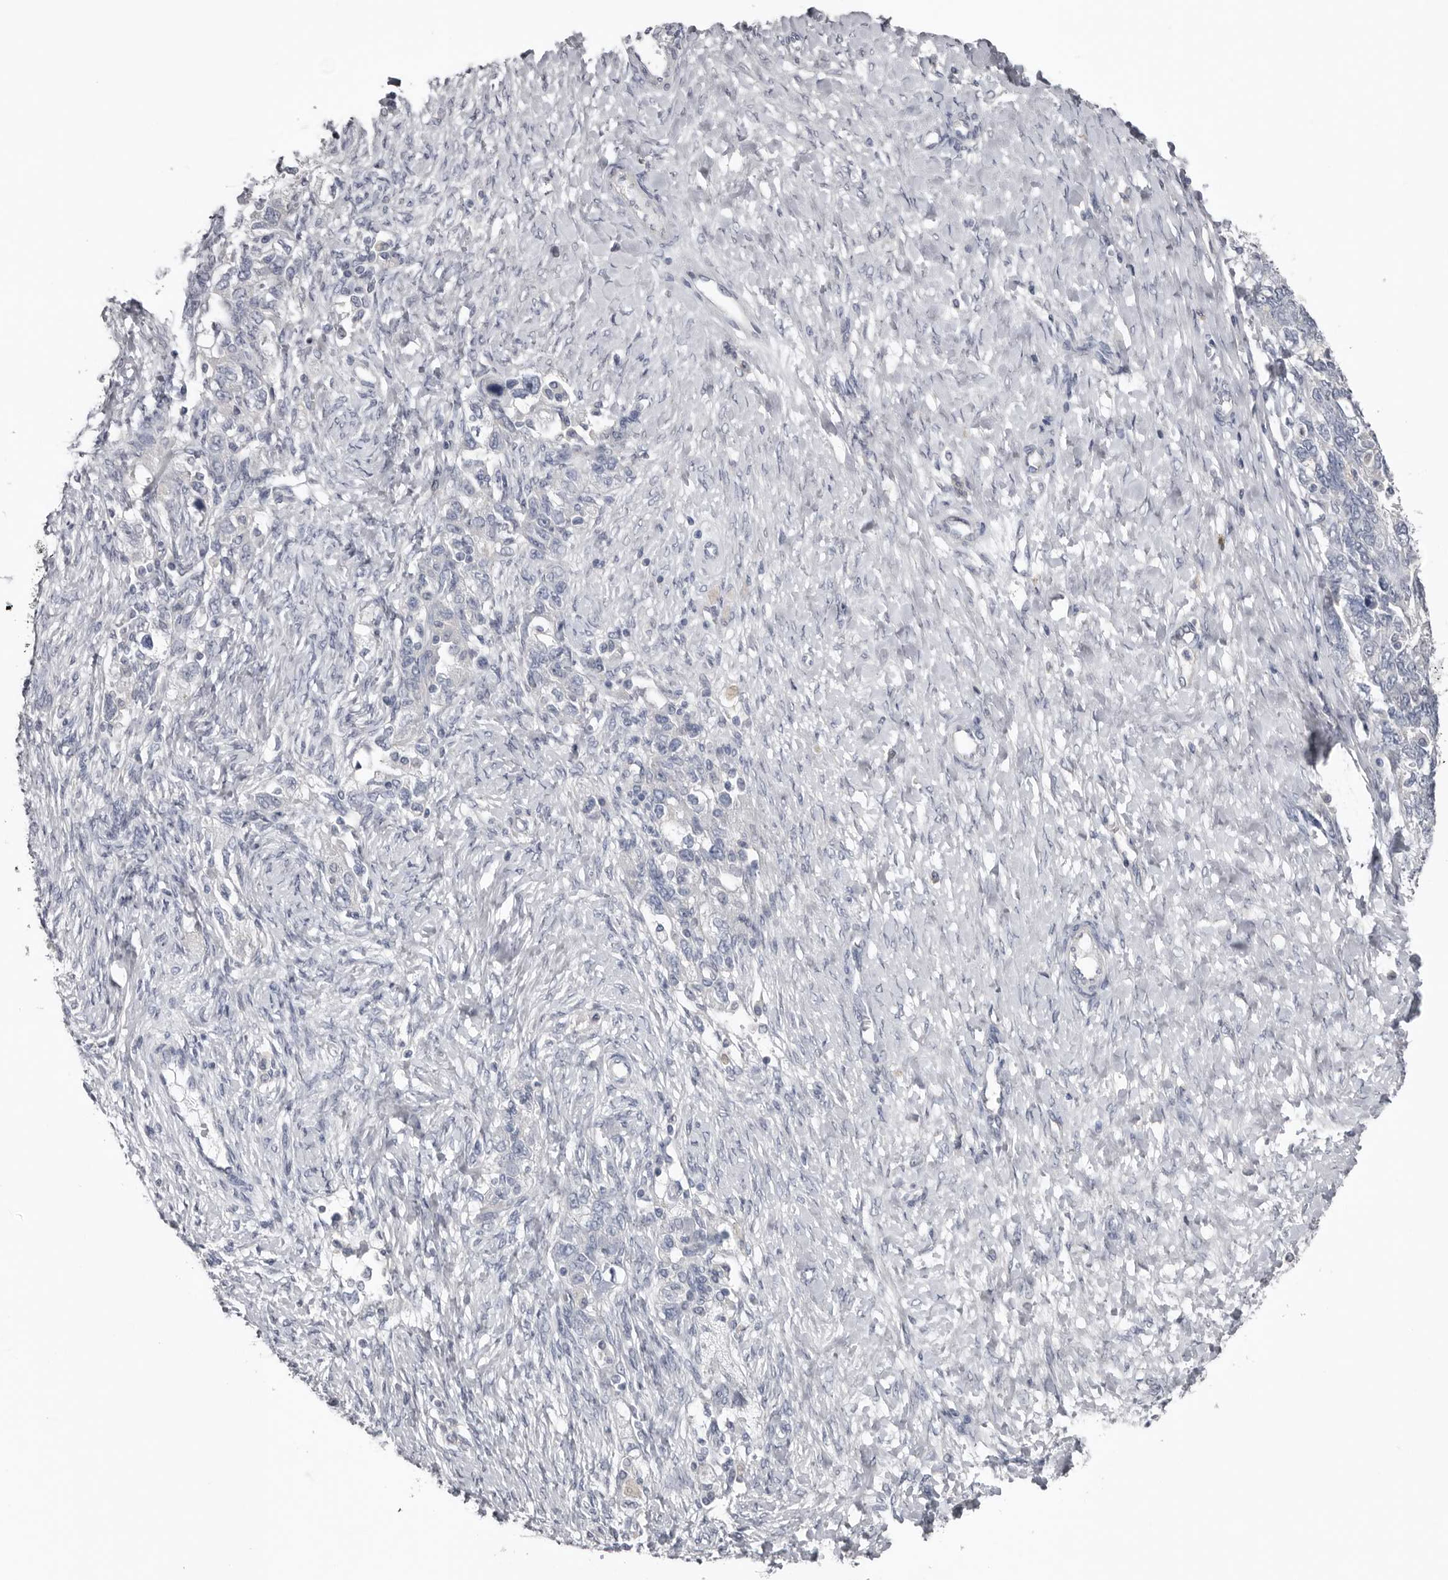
{"staining": {"intensity": "negative", "quantity": "none", "location": "none"}, "tissue": "ovarian cancer", "cell_type": "Tumor cells", "image_type": "cancer", "snomed": [{"axis": "morphology", "description": "Carcinoma, NOS"}, {"axis": "morphology", "description": "Cystadenocarcinoma, serous, NOS"}, {"axis": "topography", "description": "Ovary"}], "caption": "Tumor cells are negative for brown protein staining in ovarian serous cystadenocarcinoma. (Brightfield microscopy of DAB IHC at high magnification).", "gene": "FABP7", "patient": {"sex": "female", "age": 69}}